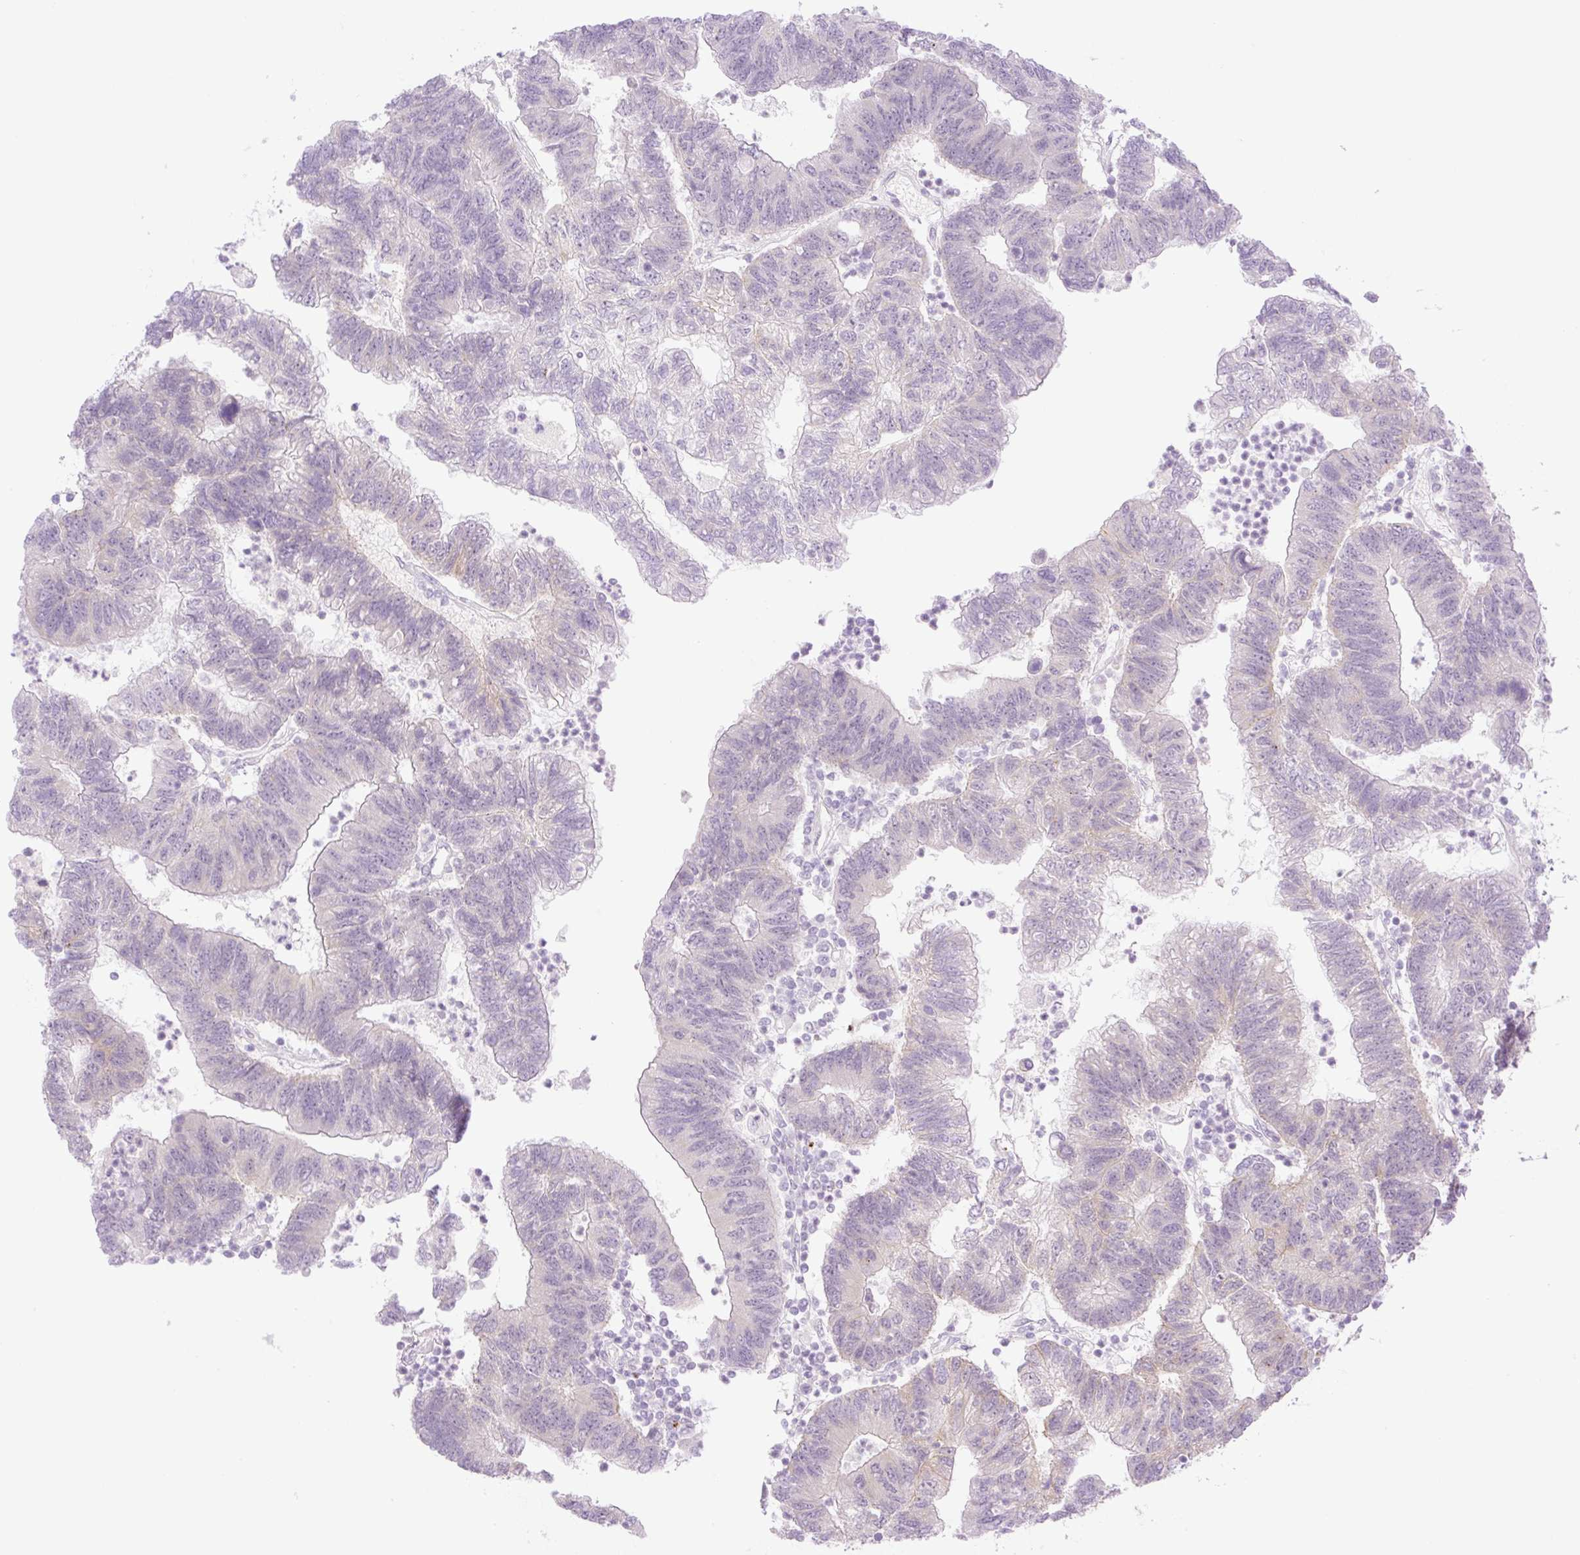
{"staining": {"intensity": "weak", "quantity": "<25%", "location": "cytoplasmic/membranous"}, "tissue": "colorectal cancer", "cell_type": "Tumor cells", "image_type": "cancer", "snomed": [{"axis": "morphology", "description": "Adenocarcinoma, NOS"}, {"axis": "topography", "description": "Colon"}], "caption": "Adenocarcinoma (colorectal) was stained to show a protein in brown. There is no significant expression in tumor cells.", "gene": "SPRYD4", "patient": {"sex": "female", "age": 48}}